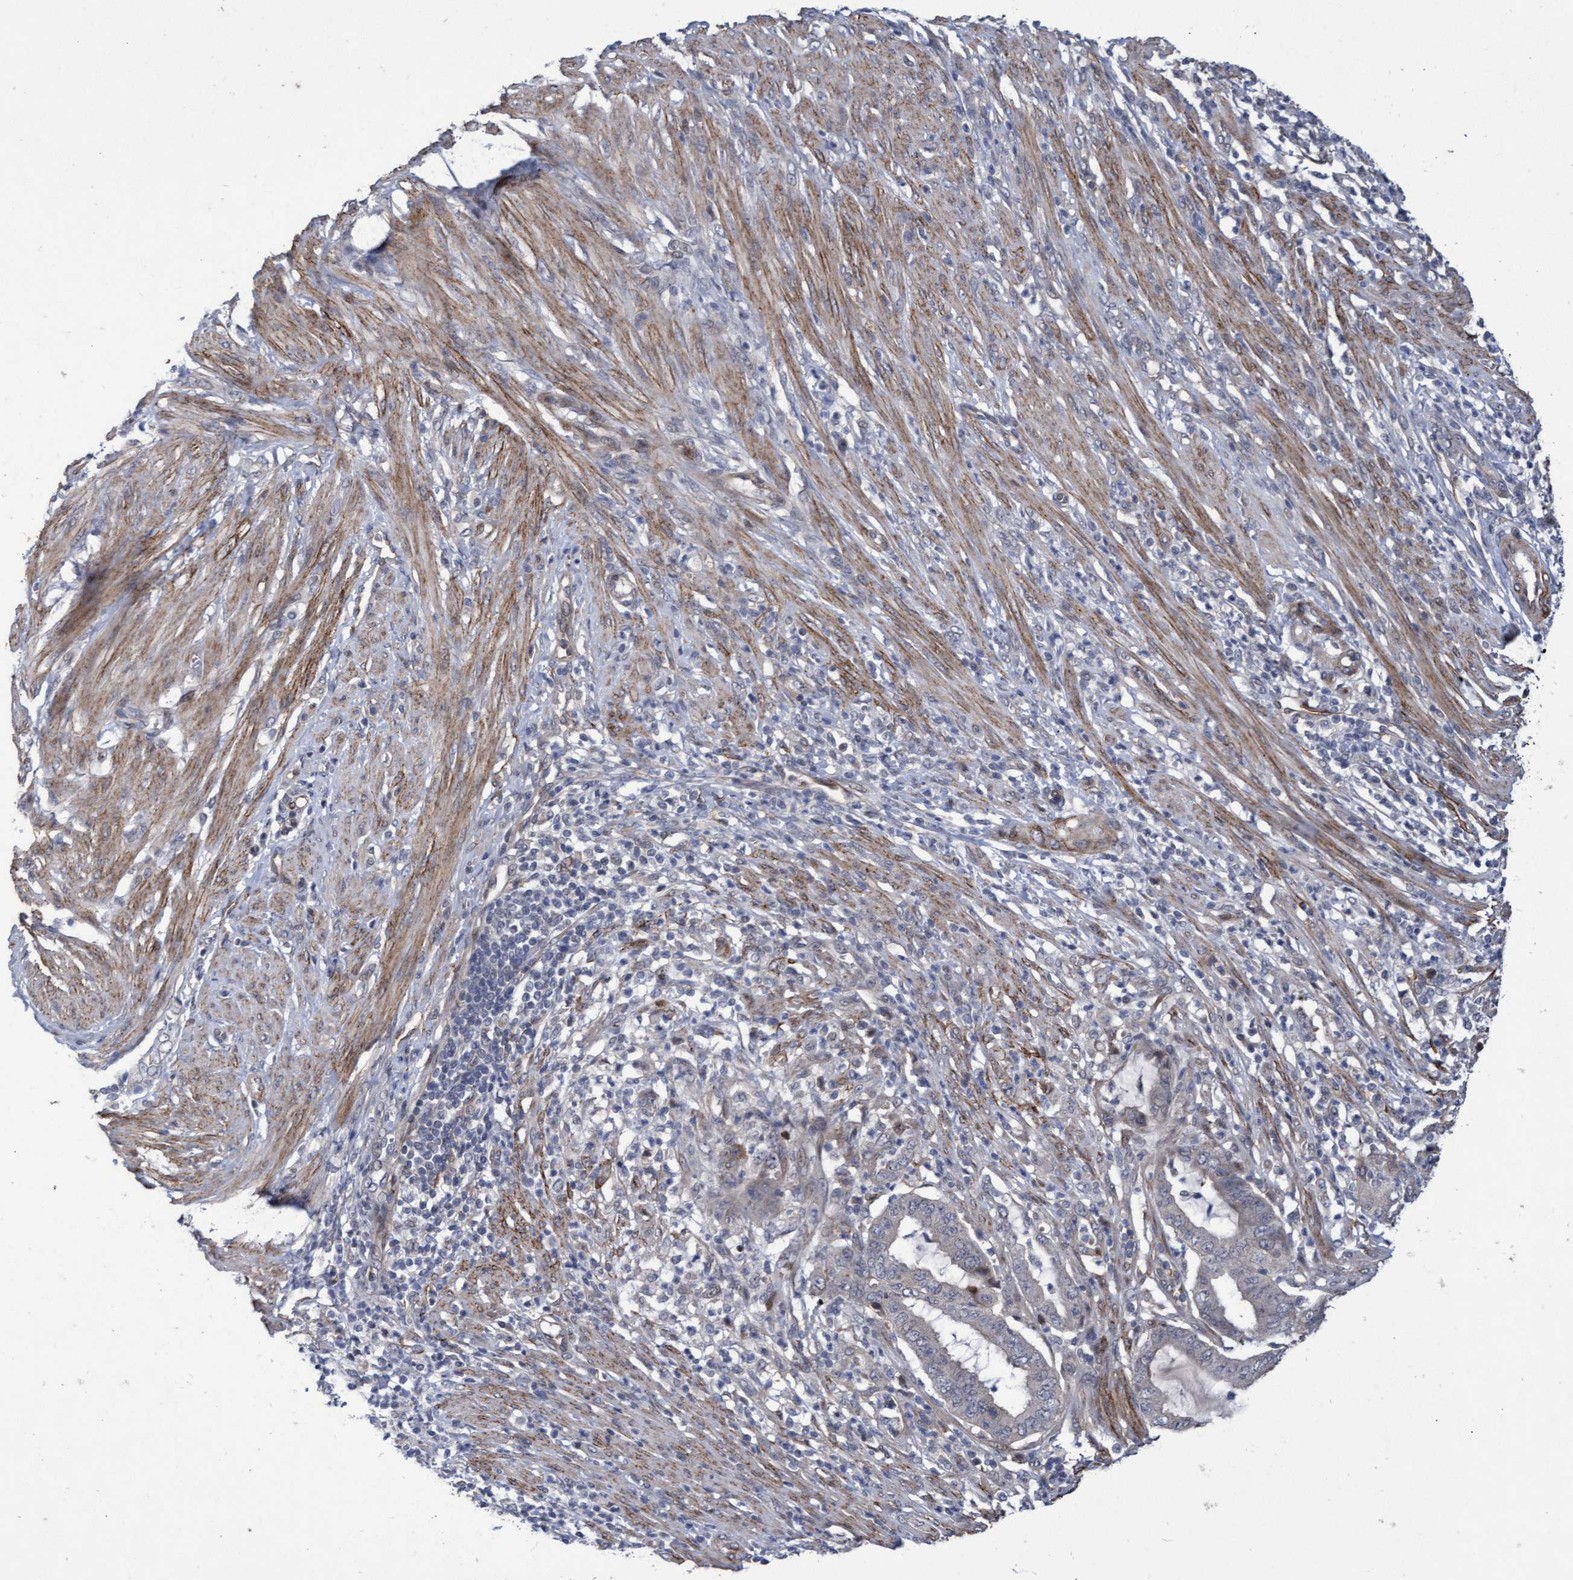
{"staining": {"intensity": "negative", "quantity": "none", "location": "none"}, "tissue": "endometrial cancer", "cell_type": "Tumor cells", "image_type": "cancer", "snomed": [{"axis": "morphology", "description": "Adenocarcinoma, NOS"}, {"axis": "topography", "description": "Endometrium"}], "caption": "Tumor cells show no significant protein staining in endometrial adenocarcinoma. (Brightfield microscopy of DAB immunohistochemistry at high magnification).", "gene": "ZNF750", "patient": {"sex": "female", "age": 51}}